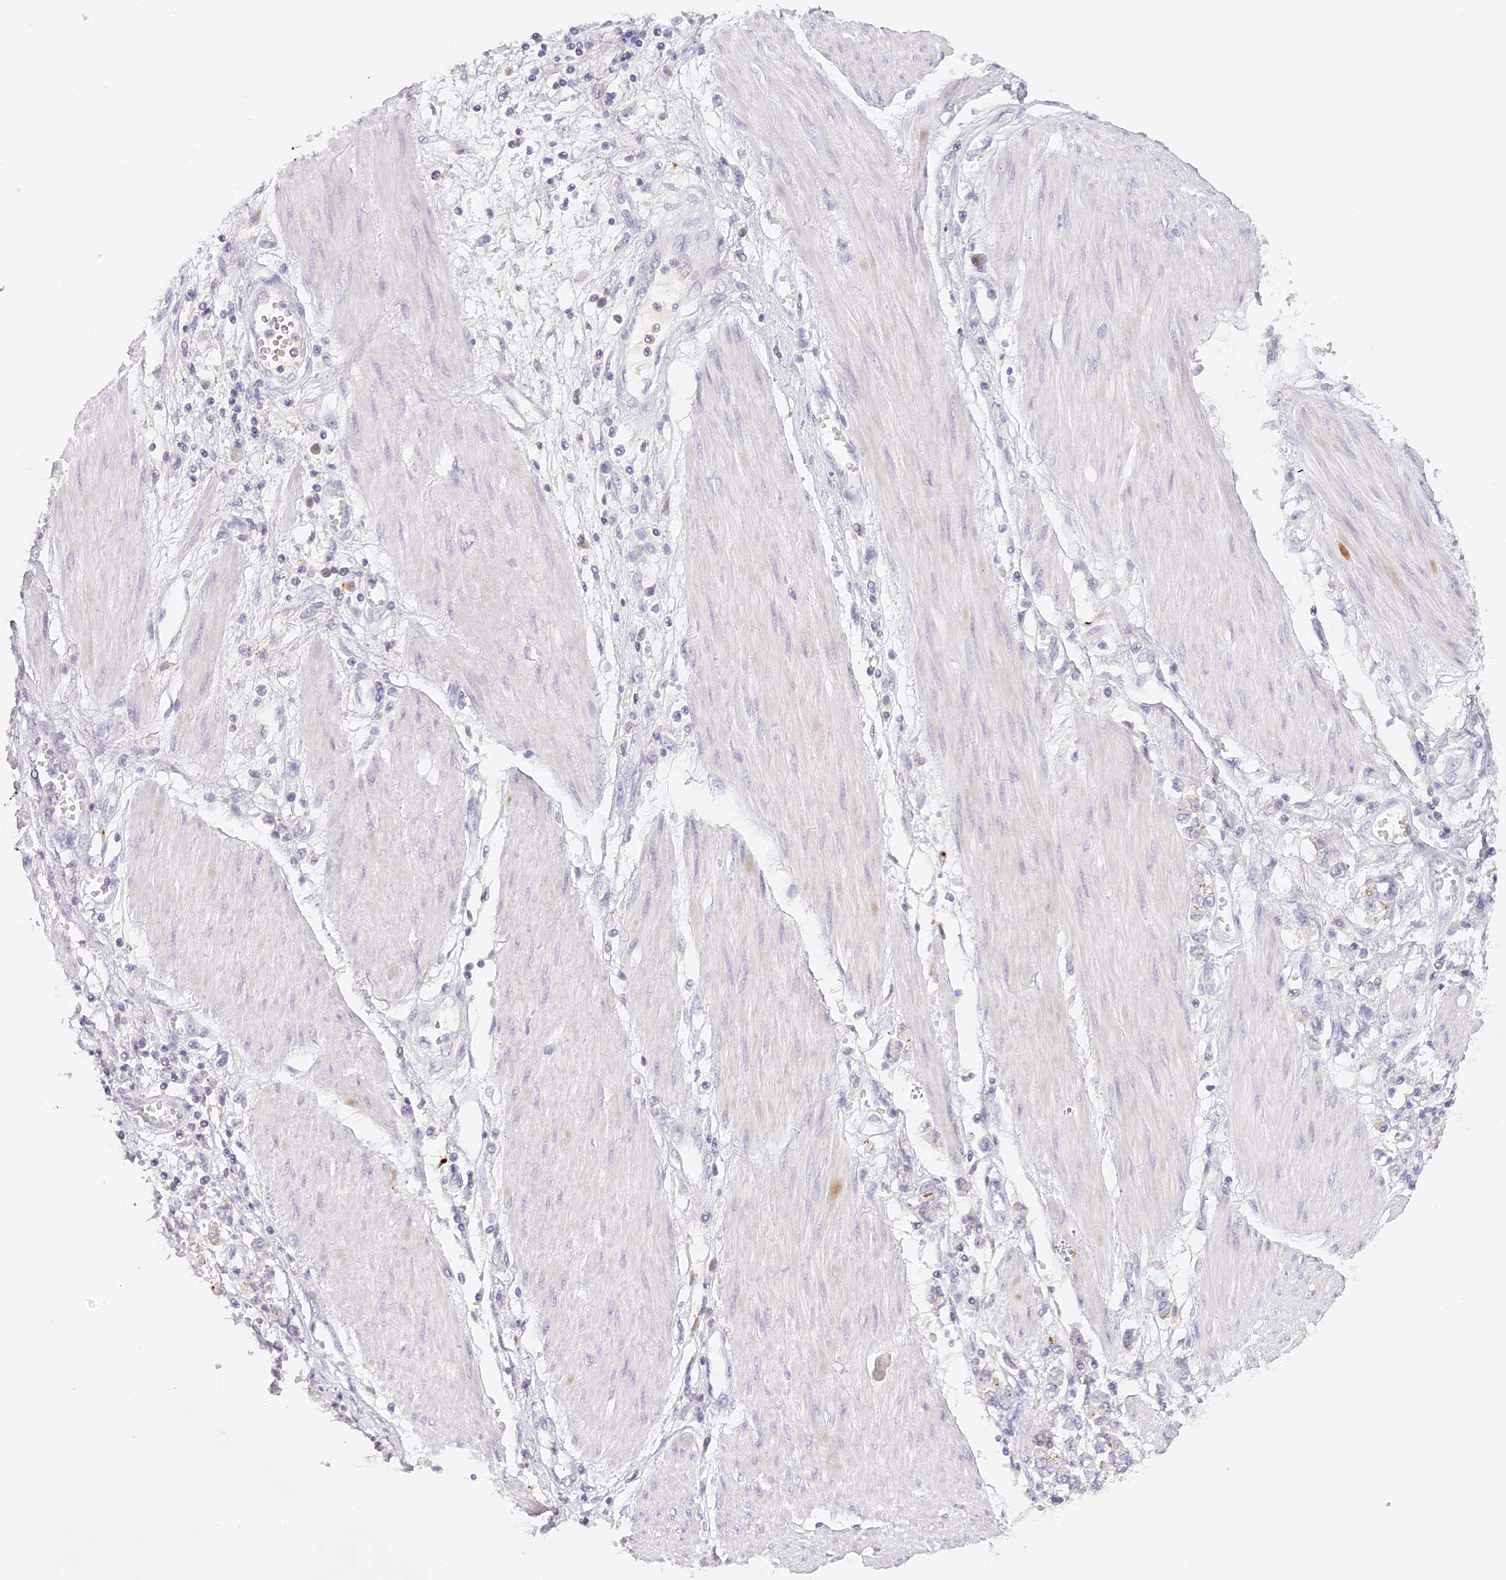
{"staining": {"intensity": "negative", "quantity": "none", "location": "none"}, "tissue": "stomach cancer", "cell_type": "Tumor cells", "image_type": "cancer", "snomed": [{"axis": "morphology", "description": "Adenocarcinoma, NOS"}, {"axis": "topography", "description": "Stomach"}], "caption": "A histopathology image of human stomach adenocarcinoma is negative for staining in tumor cells. (Stains: DAB immunohistochemistry with hematoxylin counter stain, Microscopy: brightfield microscopy at high magnification).", "gene": "ELL3", "patient": {"sex": "female", "age": 76}}